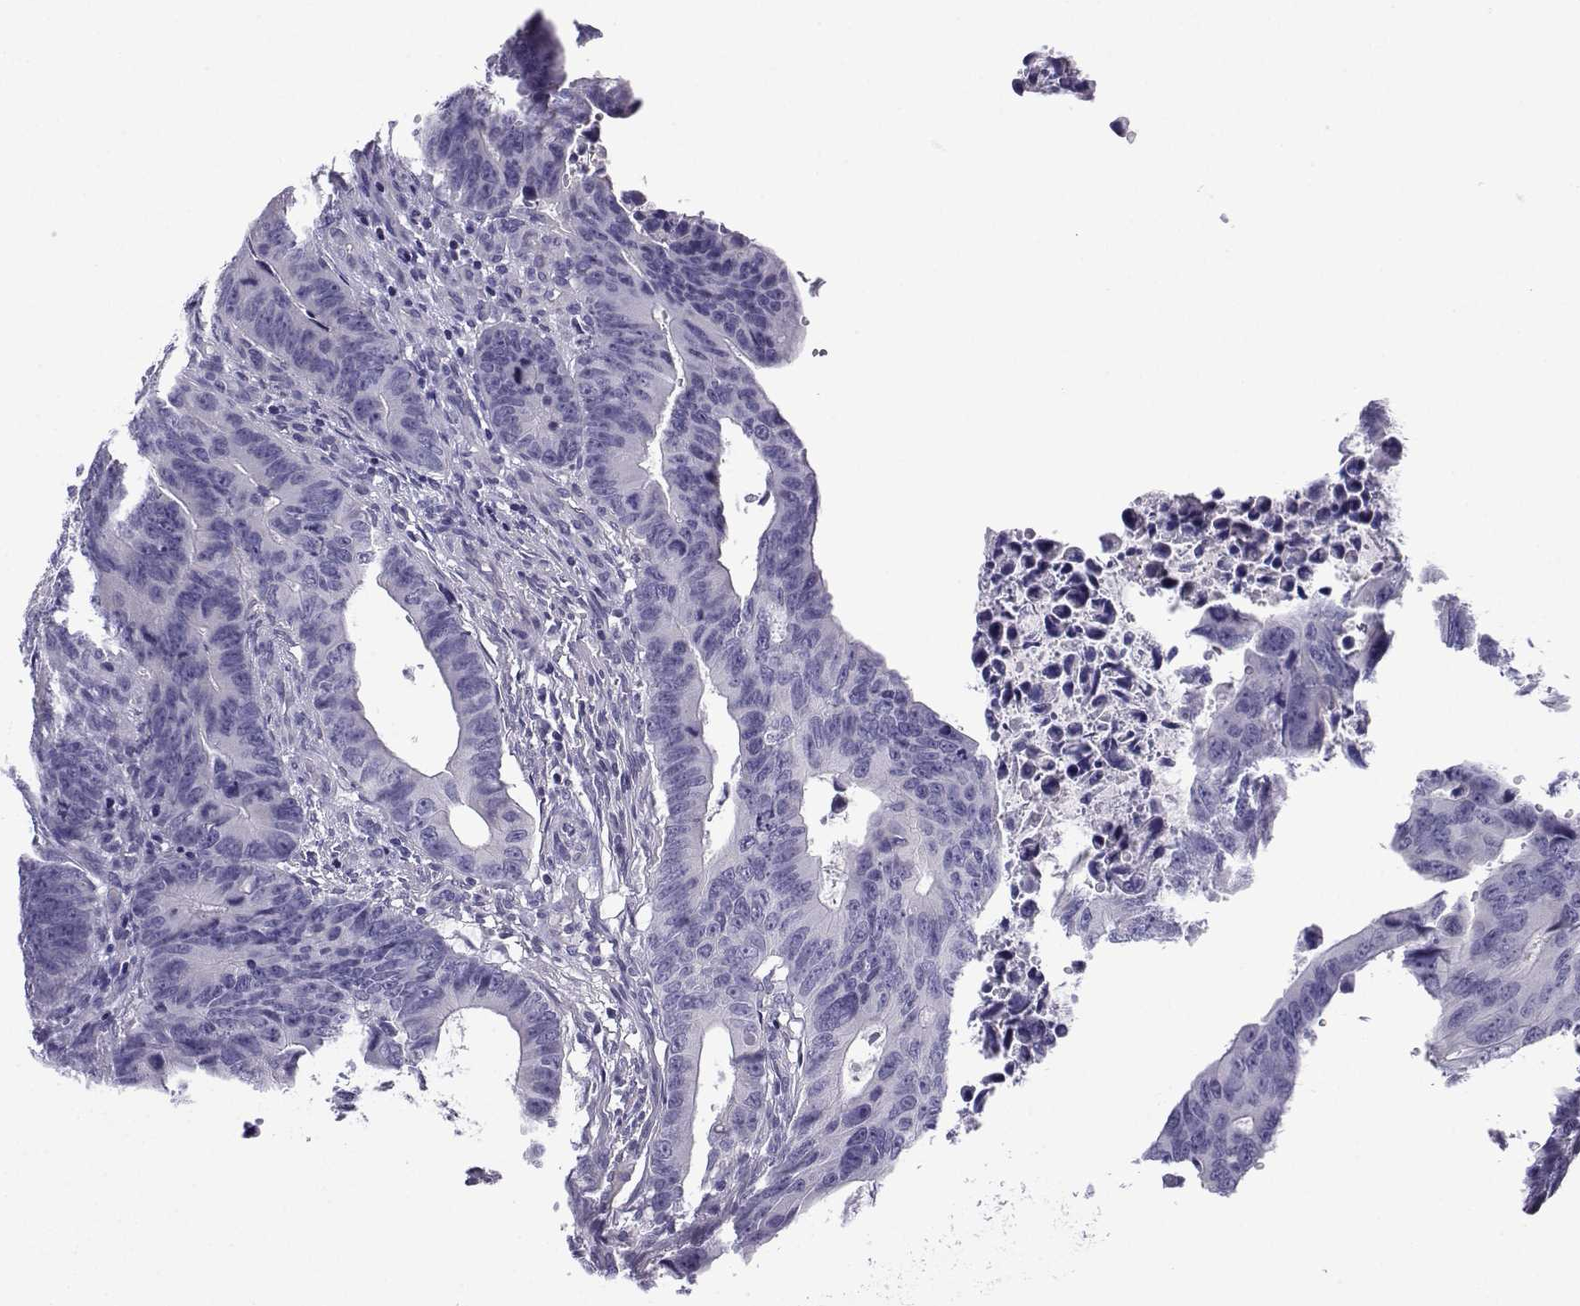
{"staining": {"intensity": "negative", "quantity": "none", "location": "none"}, "tissue": "colorectal cancer", "cell_type": "Tumor cells", "image_type": "cancer", "snomed": [{"axis": "morphology", "description": "Adenocarcinoma, NOS"}, {"axis": "topography", "description": "Colon"}], "caption": "An immunohistochemistry image of adenocarcinoma (colorectal) is shown. There is no staining in tumor cells of adenocarcinoma (colorectal).", "gene": "SPACA7", "patient": {"sex": "female", "age": 87}}